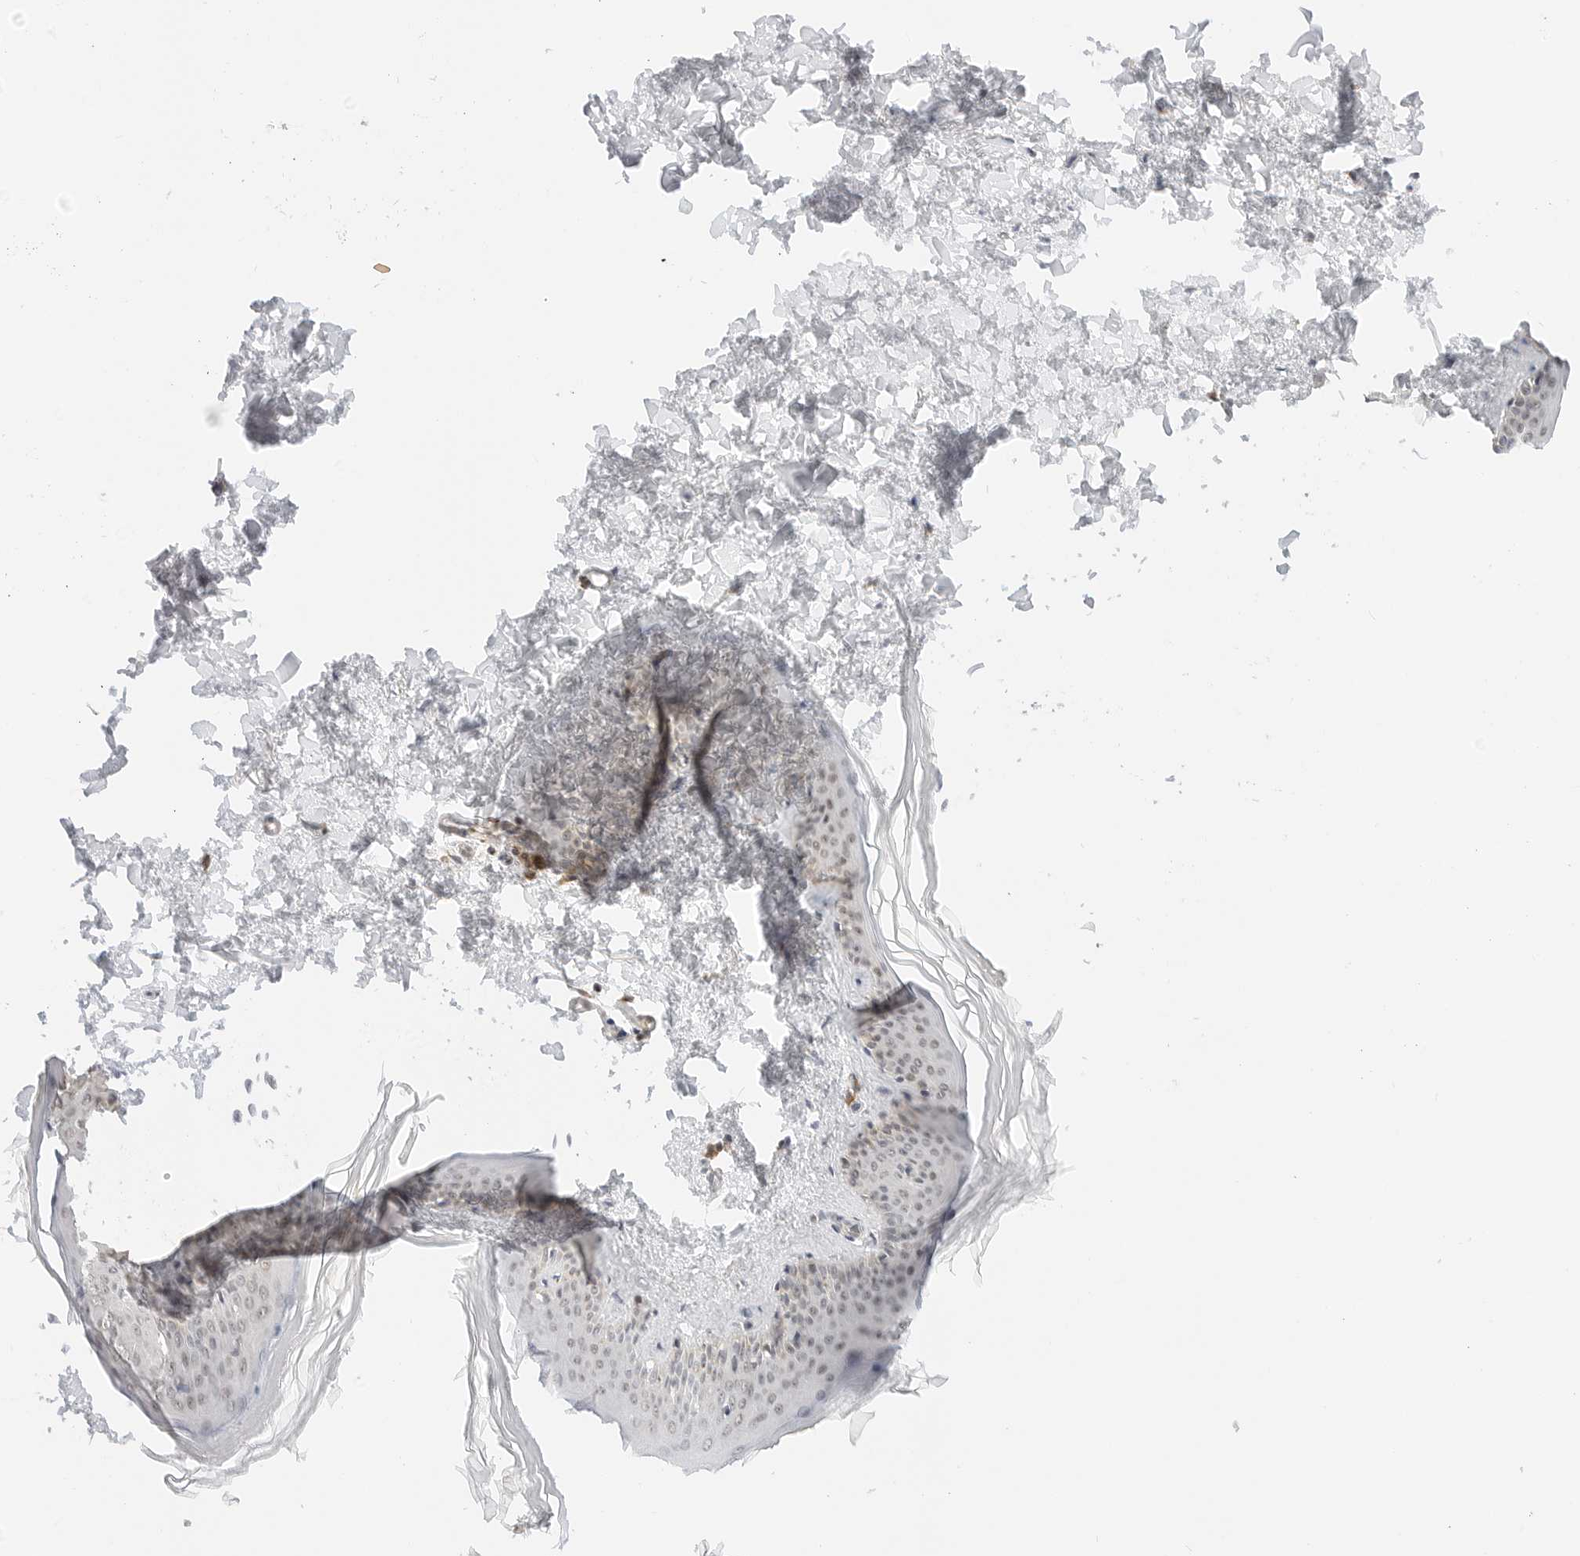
{"staining": {"intensity": "negative", "quantity": "none", "location": "none"}, "tissue": "skin", "cell_type": "Fibroblasts", "image_type": "normal", "snomed": [{"axis": "morphology", "description": "Normal tissue, NOS"}, {"axis": "topography", "description": "Skin"}], "caption": "A photomicrograph of human skin is negative for staining in fibroblasts. The staining was performed using DAB (3,3'-diaminobenzidine) to visualize the protein expression in brown, while the nuclei were stained in blue with hematoxylin (Magnification: 20x).", "gene": "GORAB", "patient": {"sex": "female", "age": 27}}